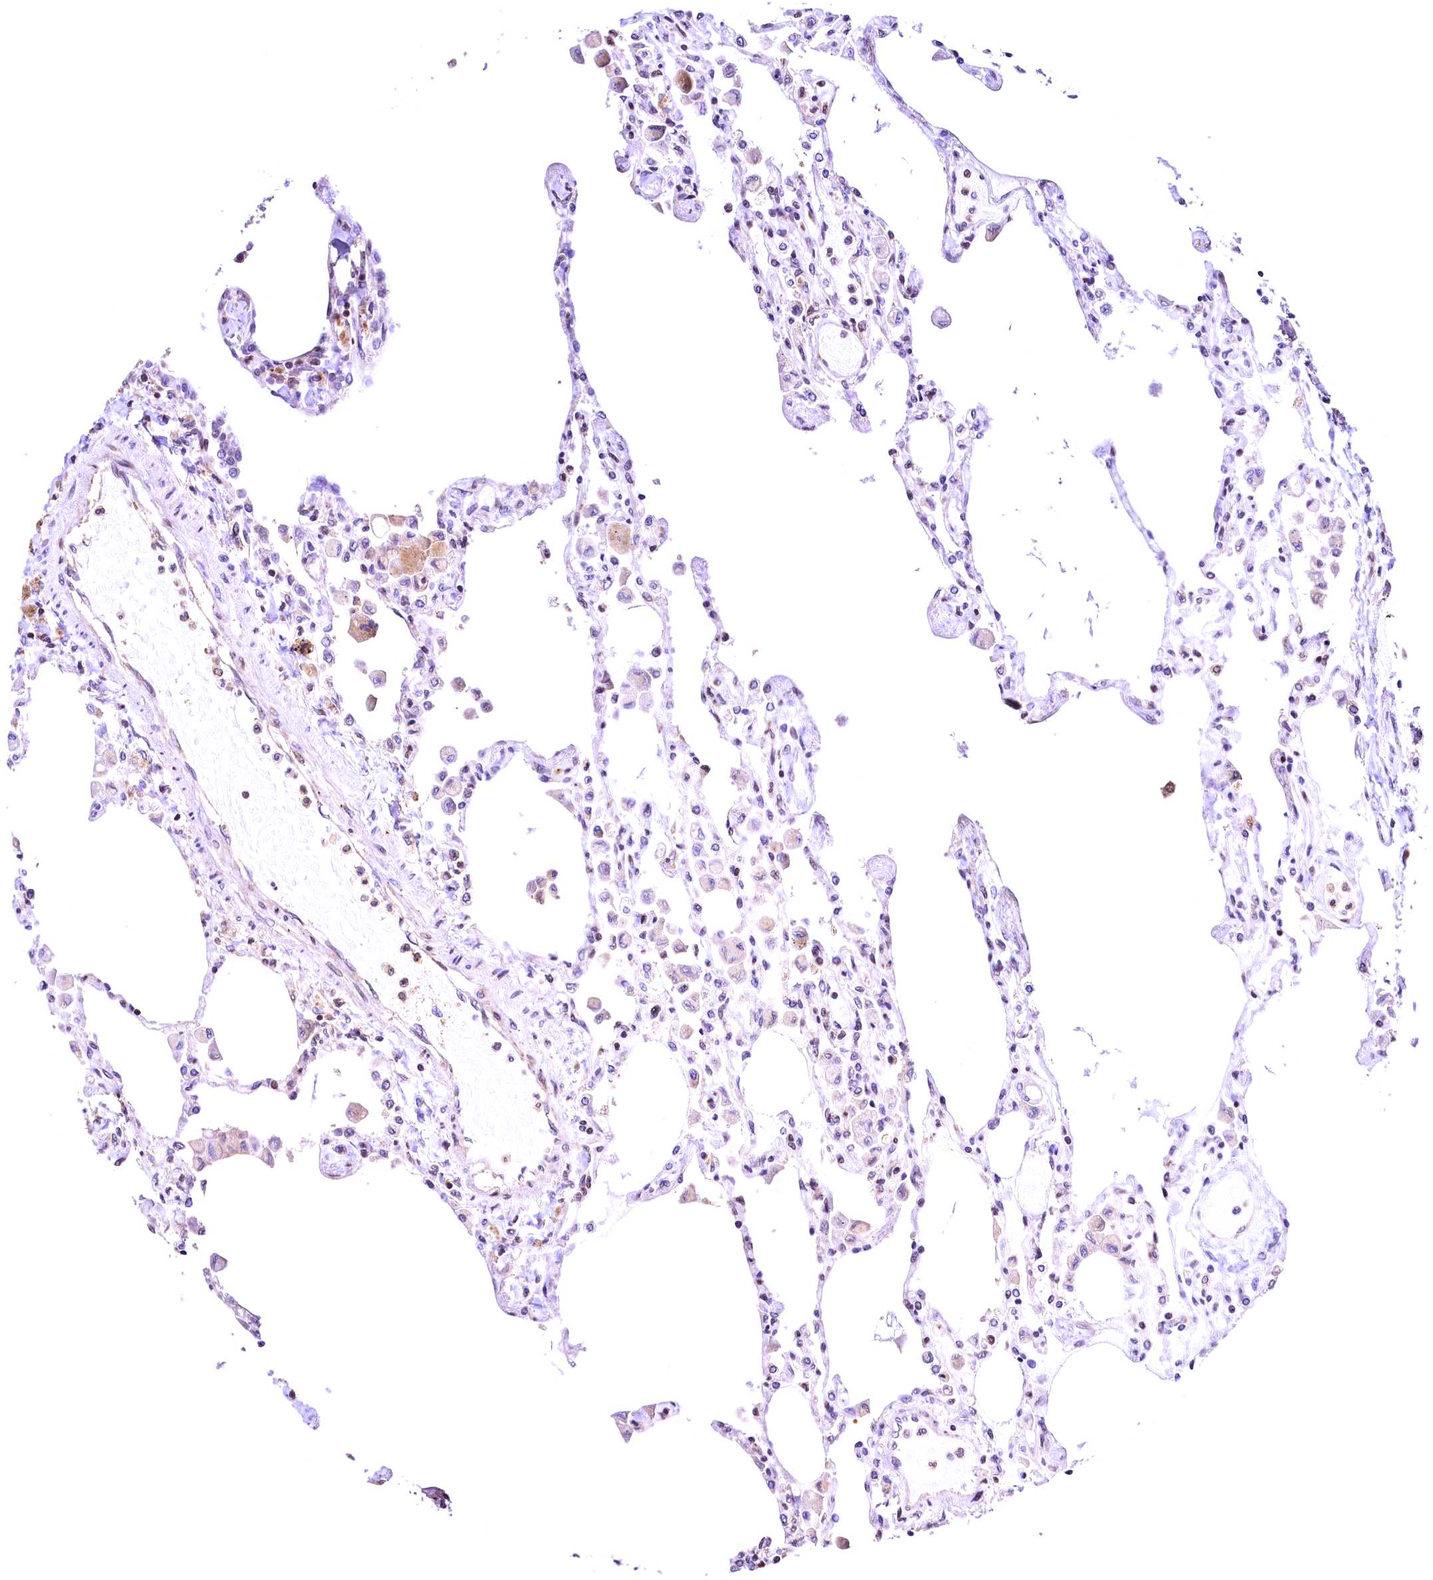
{"staining": {"intensity": "moderate", "quantity": "<25%", "location": "cytoplasmic/membranous,nuclear"}, "tissue": "lung", "cell_type": "Alveolar cells", "image_type": "normal", "snomed": [{"axis": "morphology", "description": "Normal tissue, NOS"}, {"axis": "topography", "description": "Bronchus"}, {"axis": "topography", "description": "Lung"}], "caption": "This is a photomicrograph of immunohistochemistry staining of benign lung, which shows moderate staining in the cytoplasmic/membranous,nuclear of alveolar cells.", "gene": "CHORDC1", "patient": {"sex": "female", "age": 49}}